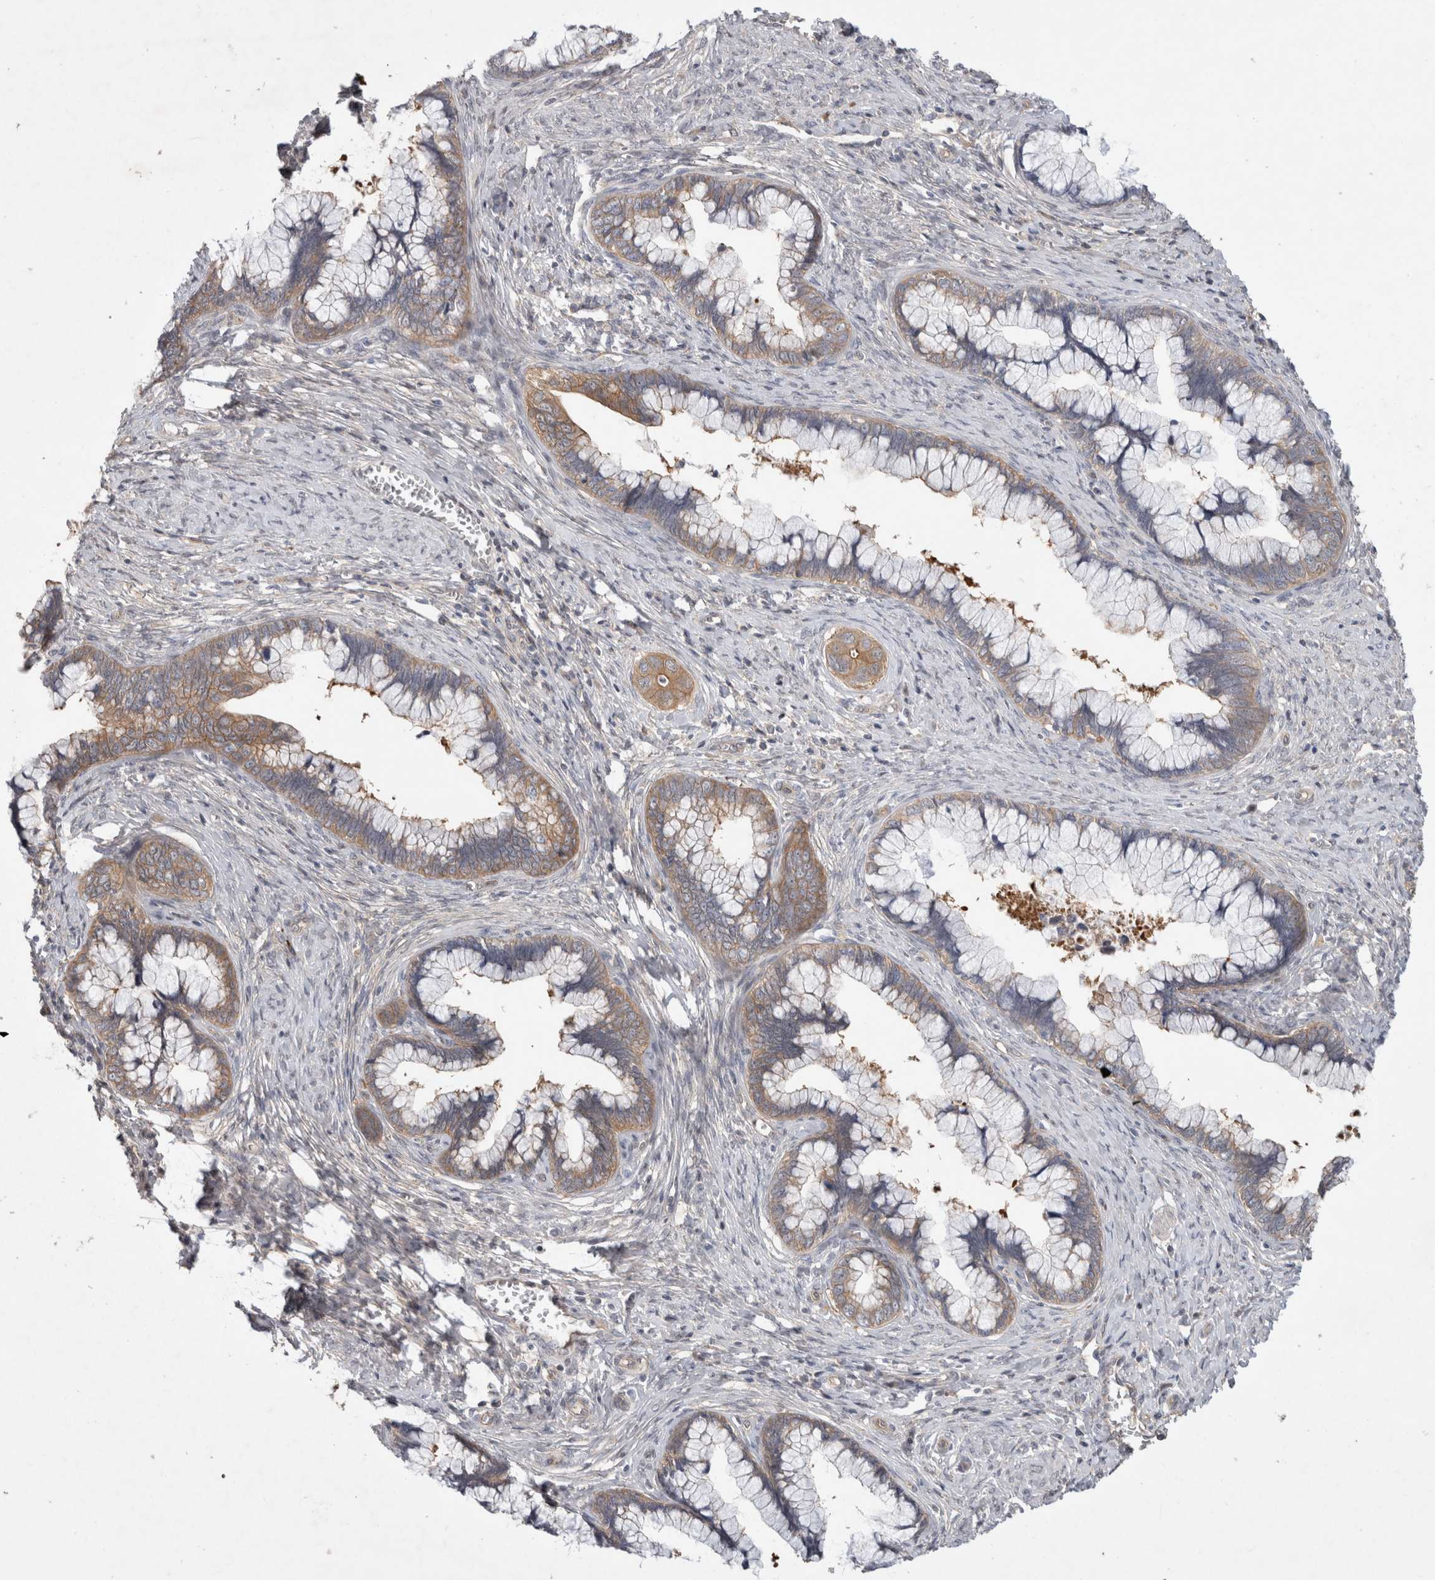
{"staining": {"intensity": "moderate", "quantity": "25%-75%", "location": "cytoplasmic/membranous"}, "tissue": "cervical cancer", "cell_type": "Tumor cells", "image_type": "cancer", "snomed": [{"axis": "morphology", "description": "Adenocarcinoma, NOS"}, {"axis": "topography", "description": "Cervix"}], "caption": "Cervical cancer tissue reveals moderate cytoplasmic/membranous staining in approximately 25%-75% of tumor cells, visualized by immunohistochemistry. (brown staining indicates protein expression, while blue staining denotes nuclei).", "gene": "CERS3", "patient": {"sex": "female", "age": 44}}